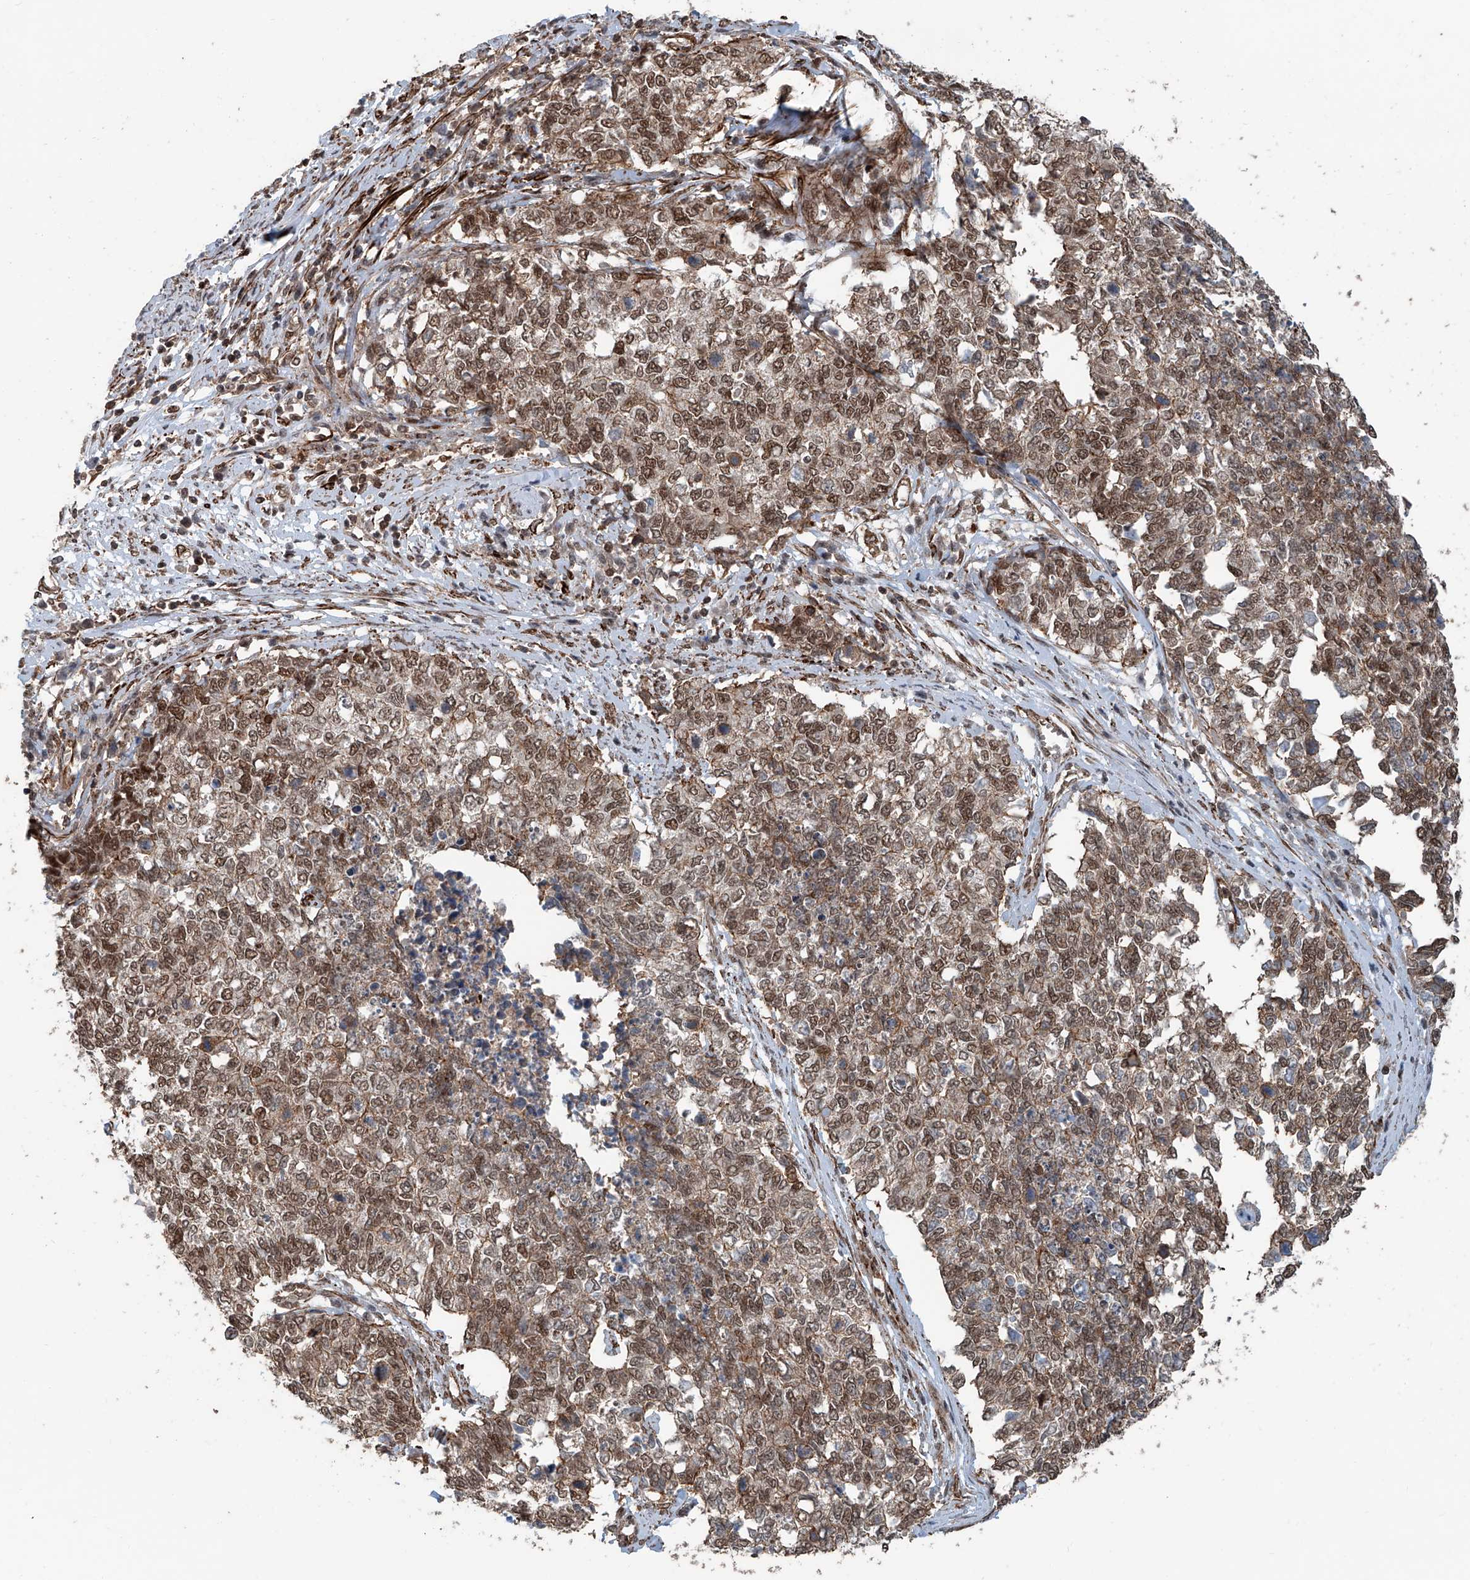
{"staining": {"intensity": "moderate", "quantity": ">75%", "location": "nuclear"}, "tissue": "cervical cancer", "cell_type": "Tumor cells", "image_type": "cancer", "snomed": [{"axis": "morphology", "description": "Squamous cell carcinoma, NOS"}, {"axis": "topography", "description": "Cervix"}], "caption": "DAB (3,3'-diaminobenzidine) immunohistochemical staining of squamous cell carcinoma (cervical) reveals moderate nuclear protein positivity in approximately >75% of tumor cells.", "gene": "SDE2", "patient": {"sex": "female", "age": 63}}